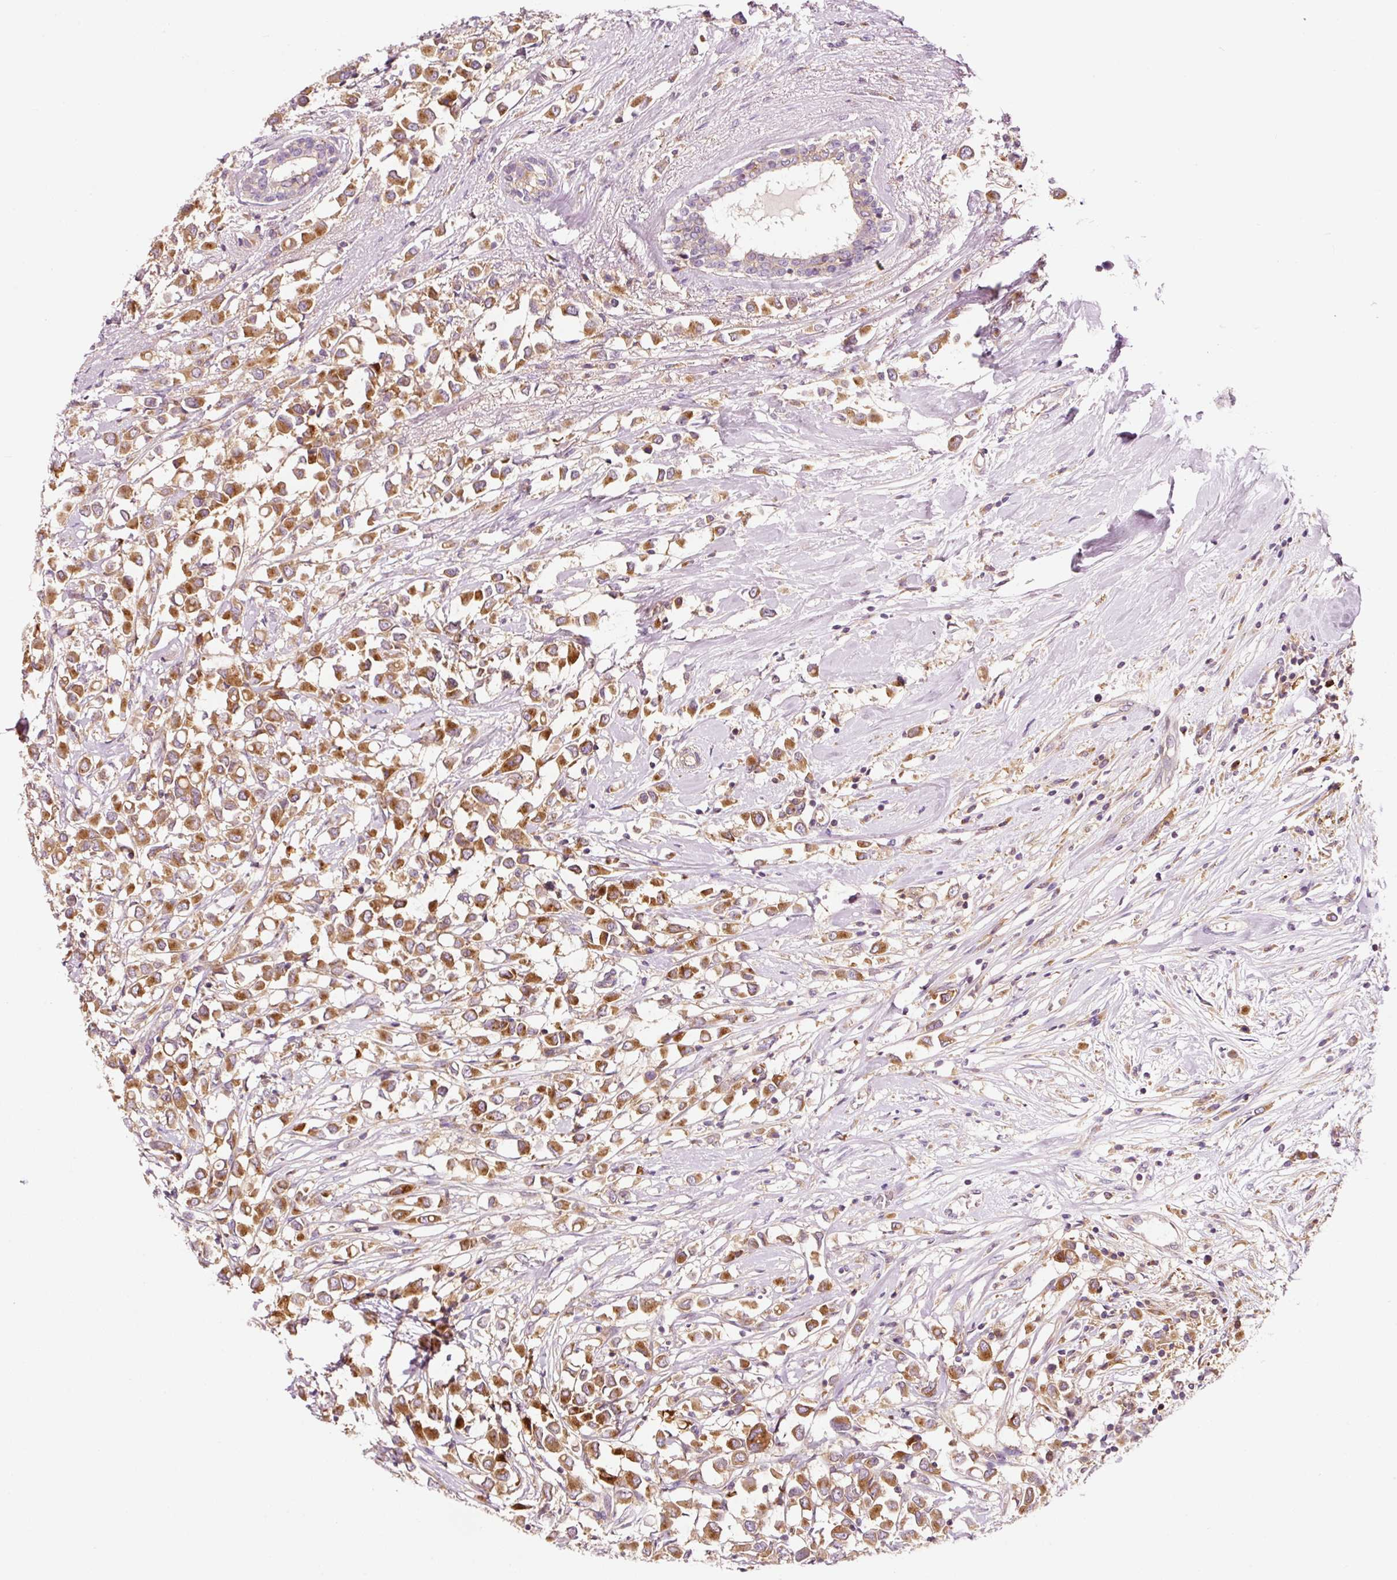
{"staining": {"intensity": "strong", "quantity": ">75%", "location": "cytoplasmic/membranous"}, "tissue": "breast cancer", "cell_type": "Tumor cells", "image_type": "cancer", "snomed": [{"axis": "morphology", "description": "Duct carcinoma"}, {"axis": "topography", "description": "Breast"}], "caption": "This is a micrograph of IHC staining of infiltrating ductal carcinoma (breast), which shows strong positivity in the cytoplasmic/membranous of tumor cells.", "gene": "NAPA", "patient": {"sex": "female", "age": 61}}